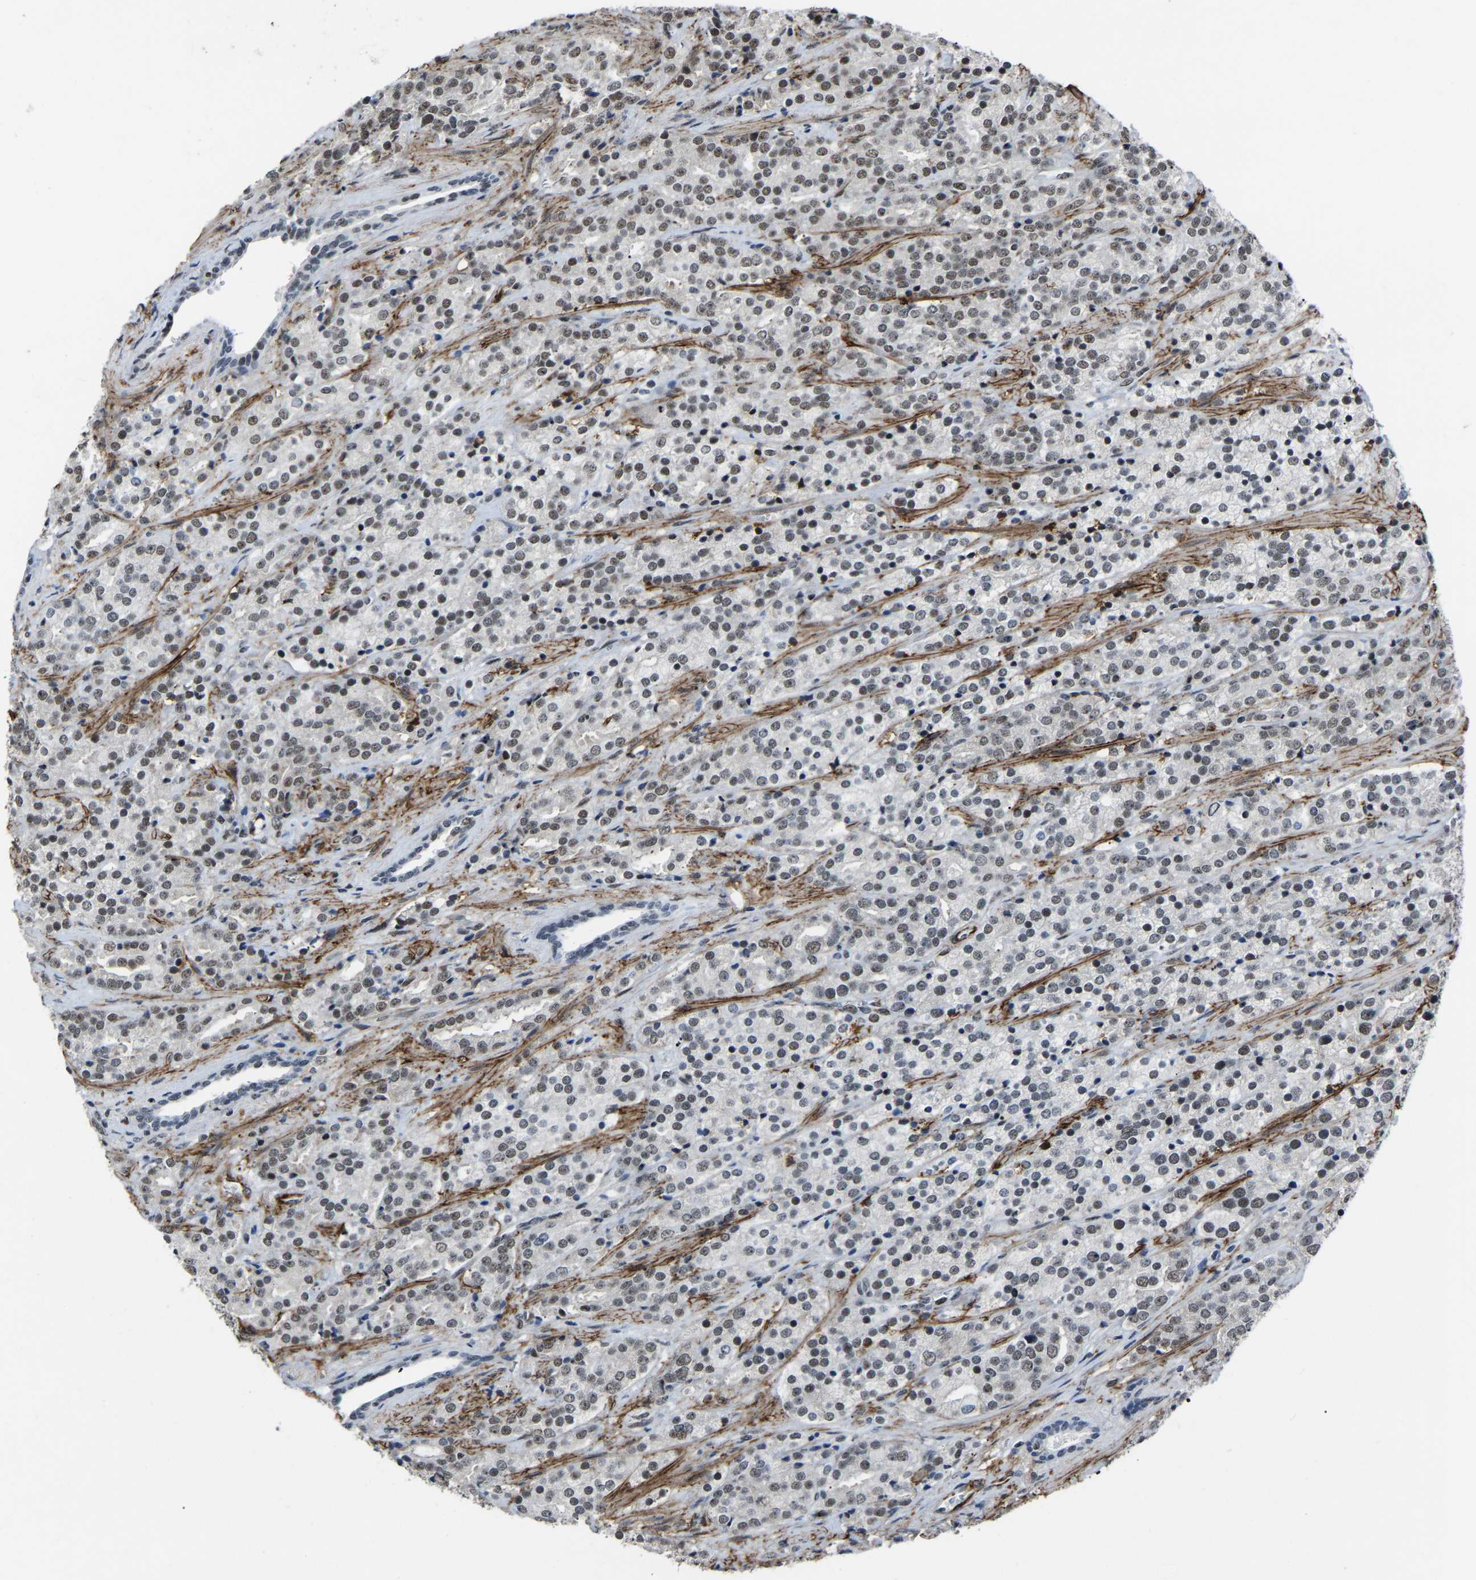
{"staining": {"intensity": "weak", "quantity": "25%-75%", "location": "nuclear"}, "tissue": "prostate cancer", "cell_type": "Tumor cells", "image_type": "cancer", "snomed": [{"axis": "morphology", "description": "Adenocarcinoma, High grade"}, {"axis": "topography", "description": "Prostate"}], "caption": "Protein staining of prostate cancer tissue shows weak nuclear expression in approximately 25%-75% of tumor cells.", "gene": "DDX5", "patient": {"sex": "male", "age": 71}}